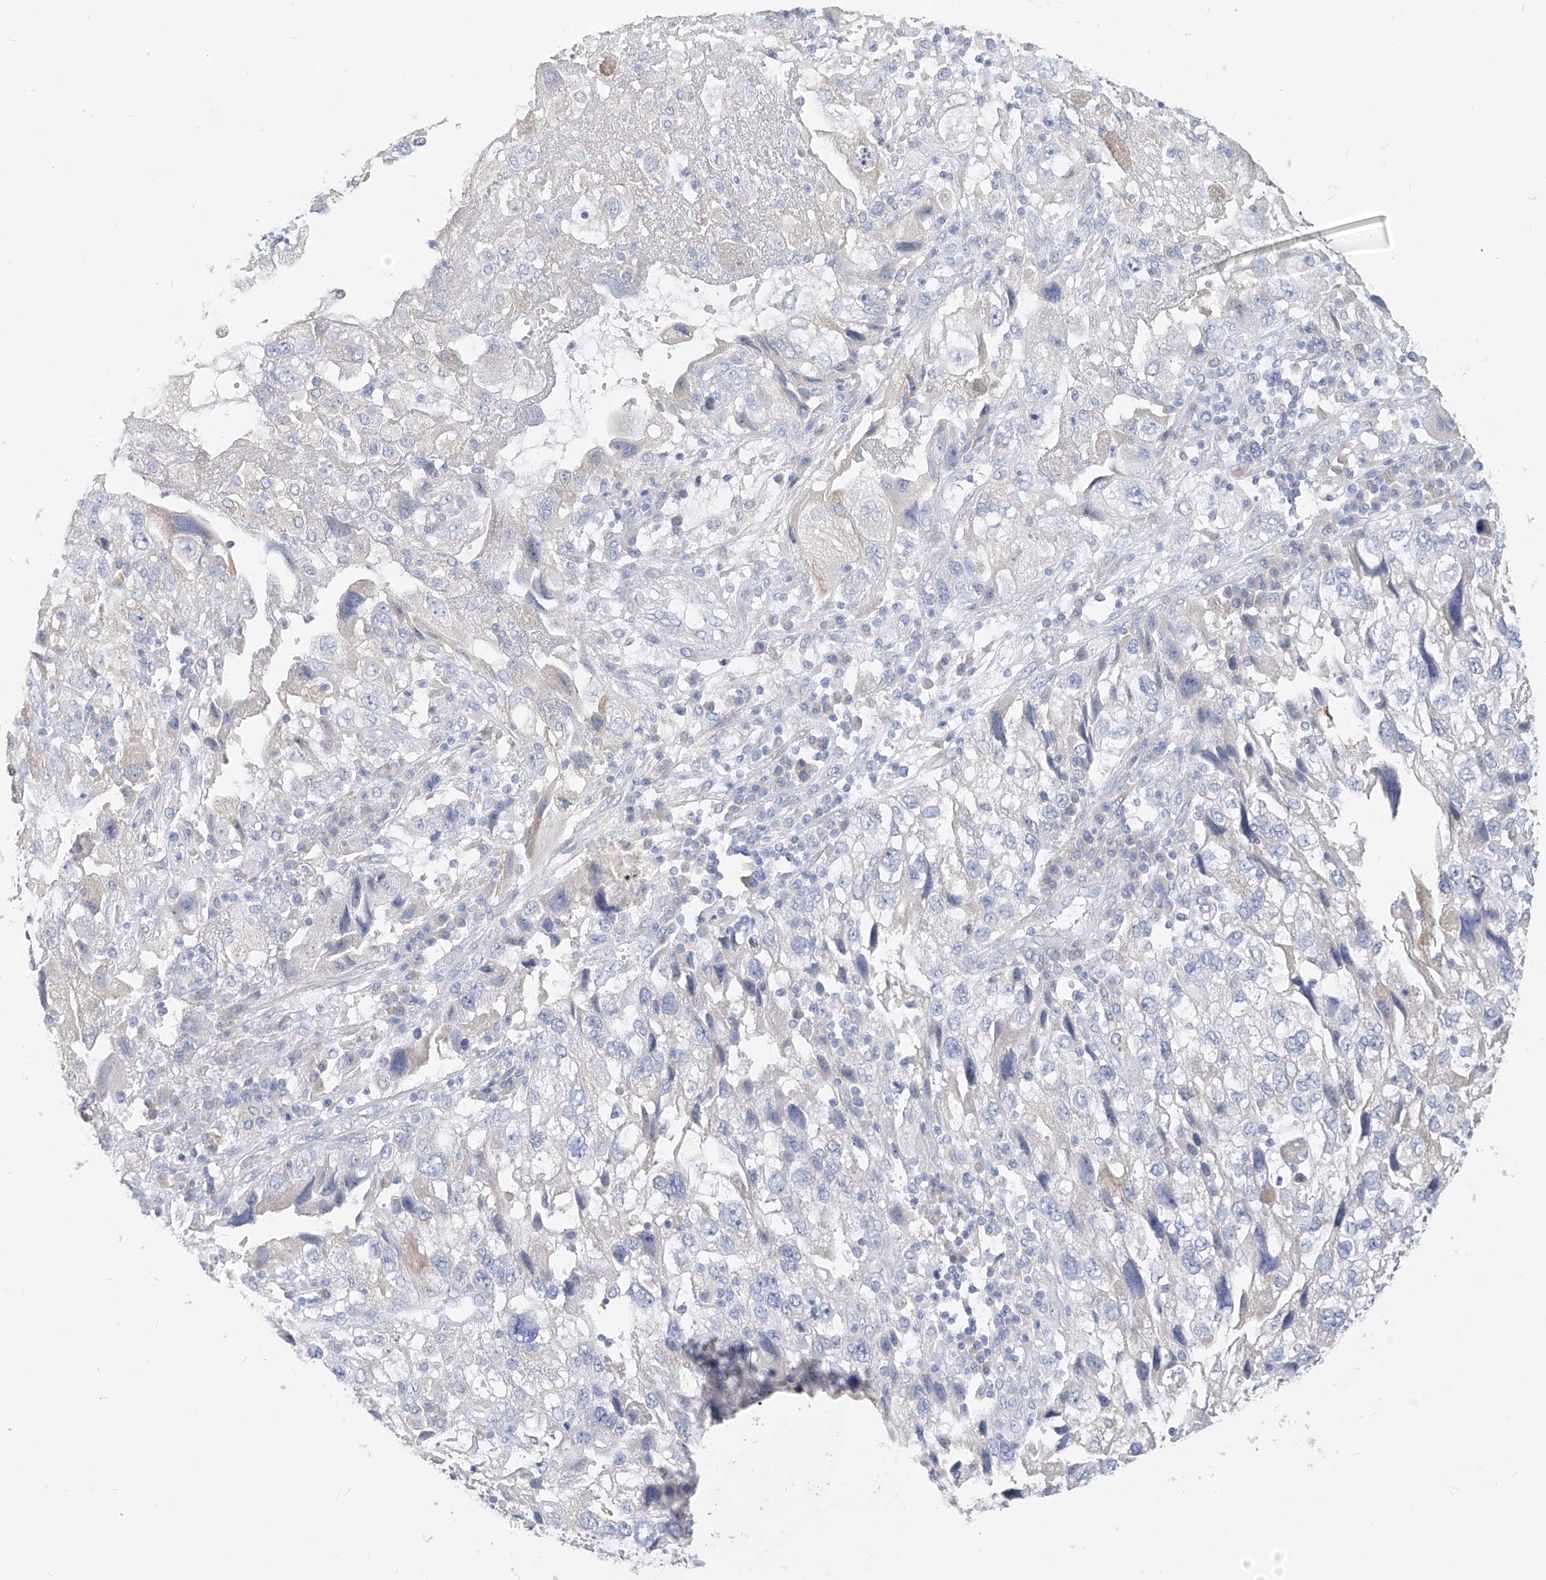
{"staining": {"intensity": "weak", "quantity": "<25%", "location": "cytoplasmic/membranous"}, "tissue": "endometrial cancer", "cell_type": "Tumor cells", "image_type": "cancer", "snomed": [{"axis": "morphology", "description": "Adenocarcinoma, NOS"}, {"axis": "topography", "description": "Endometrium"}], "caption": "The image exhibits no staining of tumor cells in endometrial cancer (adenocarcinoma).", "gene": "RASA2", "patient": {"sex": "female", "age": 49}}